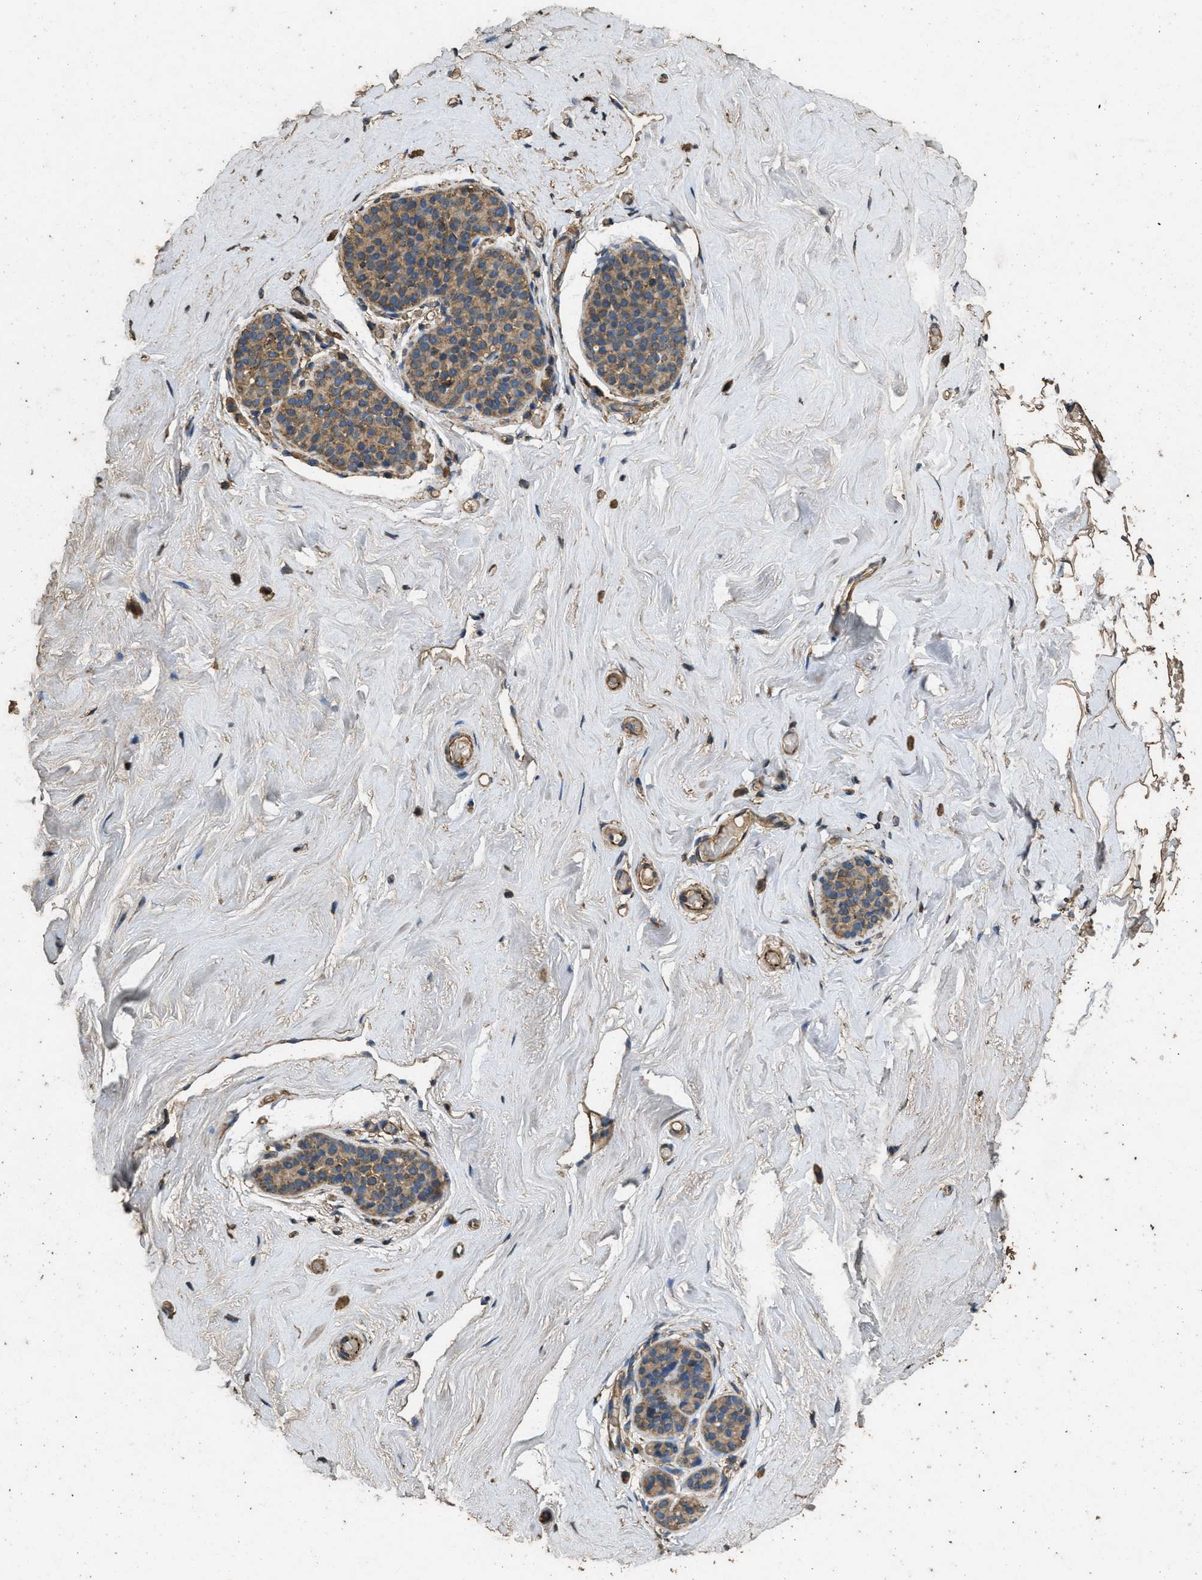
{"staining": {"intensity": "weak", "quantity": "25%-75%", "location": "cytoplasmic/membranous"}, "tissue": "breast", "cell_type": "Adipocytes", "image_type": "normal", "snomed": [{"axis": "morphology", "description": "Normal tissue, NOS"}, {"axis": "topography", "description": "Breast"}], "caption": "Immunohistochemistry of unremarkable breast demonstrates low levels of weak cytoplasmic/membranous staining in about 25%-75% of adipocytes. (Brightfield microscopy of DAB IHC at high magnification).", "gene": "CYRIA", "patient": {"sex": "female", "age": 75}}